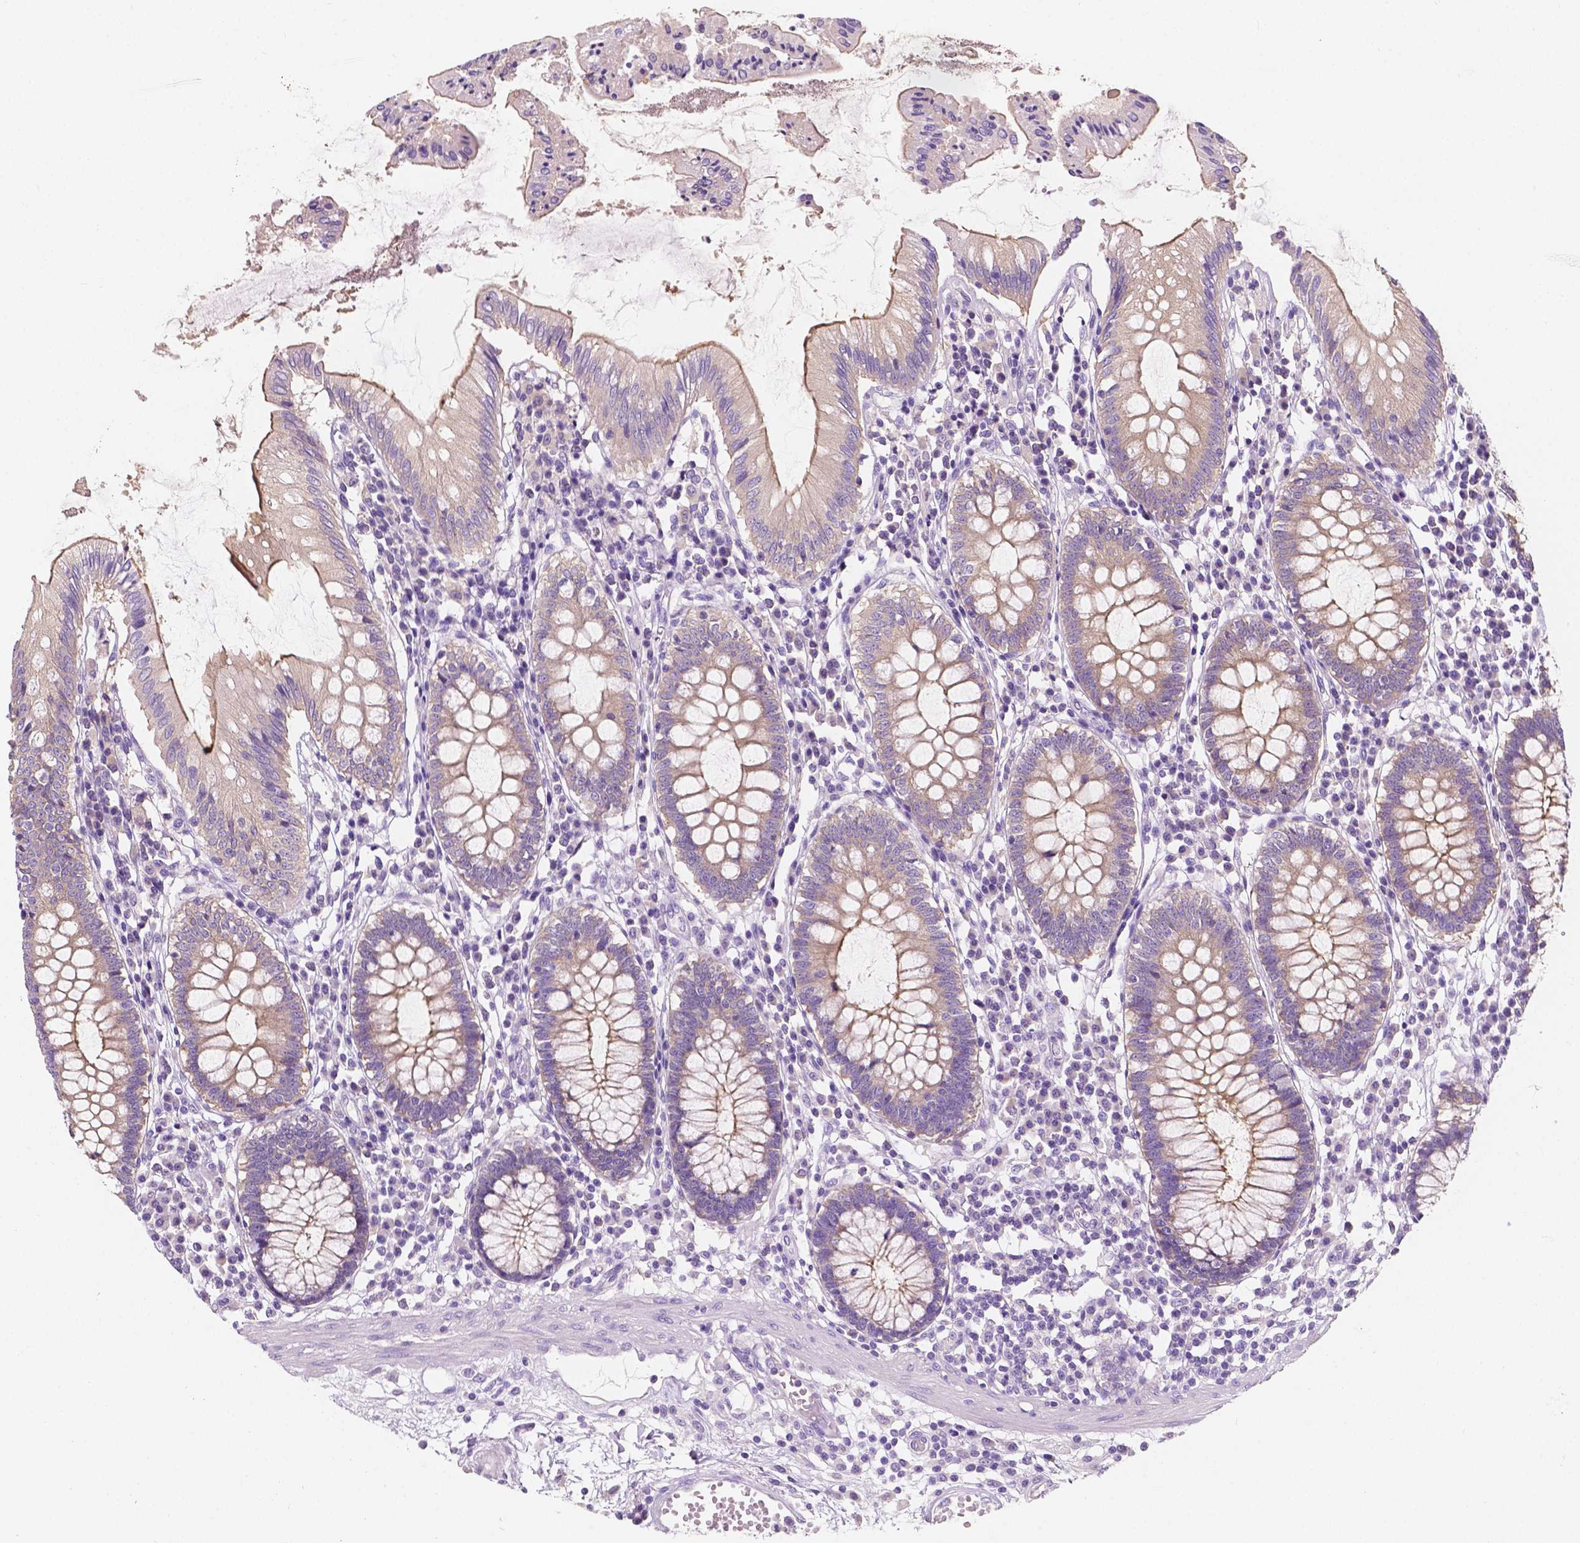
{"staining": {"intensity": "negative", "quantity": "none", "location": "none"}, "tissue": "colon", "cell_type": "Endothelial cells", "image_type": "normal", "snomed": [{"axis": "morphology", "description": "Normal tissue, NOS"}, {"axis": "morphology", "description": "Adenocarcinoma, NOS"}, {"axis": "topography", "description": "Colon"}], "caption": "Histopathology image shows no significant protein expression in endothelial cells of unremarkable colon. Brightfield microscopy of IHC stained with DAB (3,3'-diaminobenzidine) (brown) and hematoxylin (blue), captured at high magnification.", "gene": "SIRT2", "patient": {"sex": "male", "age": 83}}